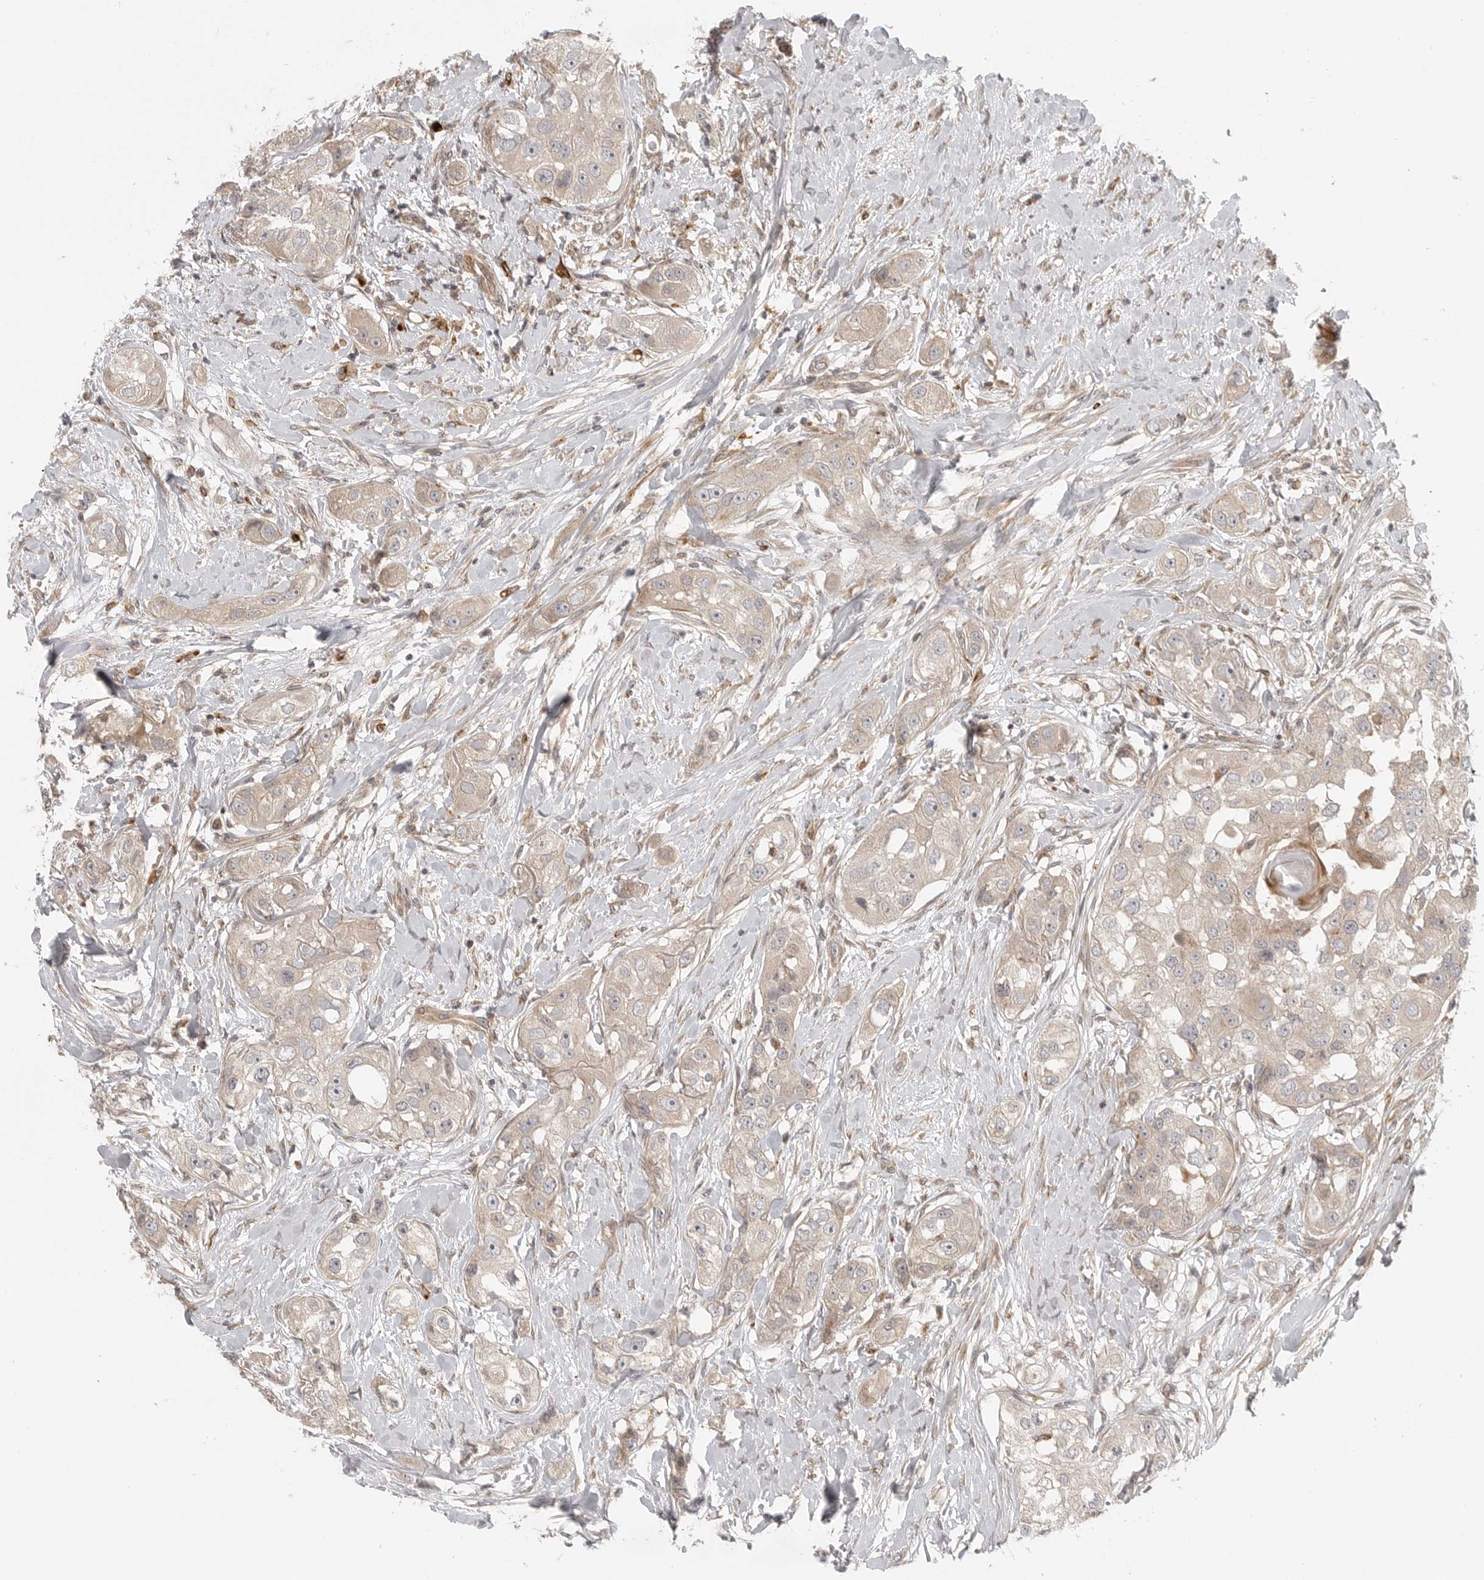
{"staining": {"intensity": "negative", "quantity": "none", "location": "none"}, "tissue": "head and neck cancer", "cell_type": "Tumor cells", "image_type": "cancer", "snomed": [{"axis": "morphology", "description": "Normal tissue, NOS"}, {"axis": "morphology", "description": "Squamous cell carcinoma, NOS"}, {"axis": "topography", "description": "Skeletal muscle"}, {"axis": "topography", "description": "Head-Neck"}], "caption": "This micrograph is of squamous cell carcinoma (head and neck) stained with IHC to label a protein in brown with the nuclei are counter-stained blue. There is no expression in tumor cells.", "gene": "CCPG1", "patient": {"sex": "male", "age": 51}}